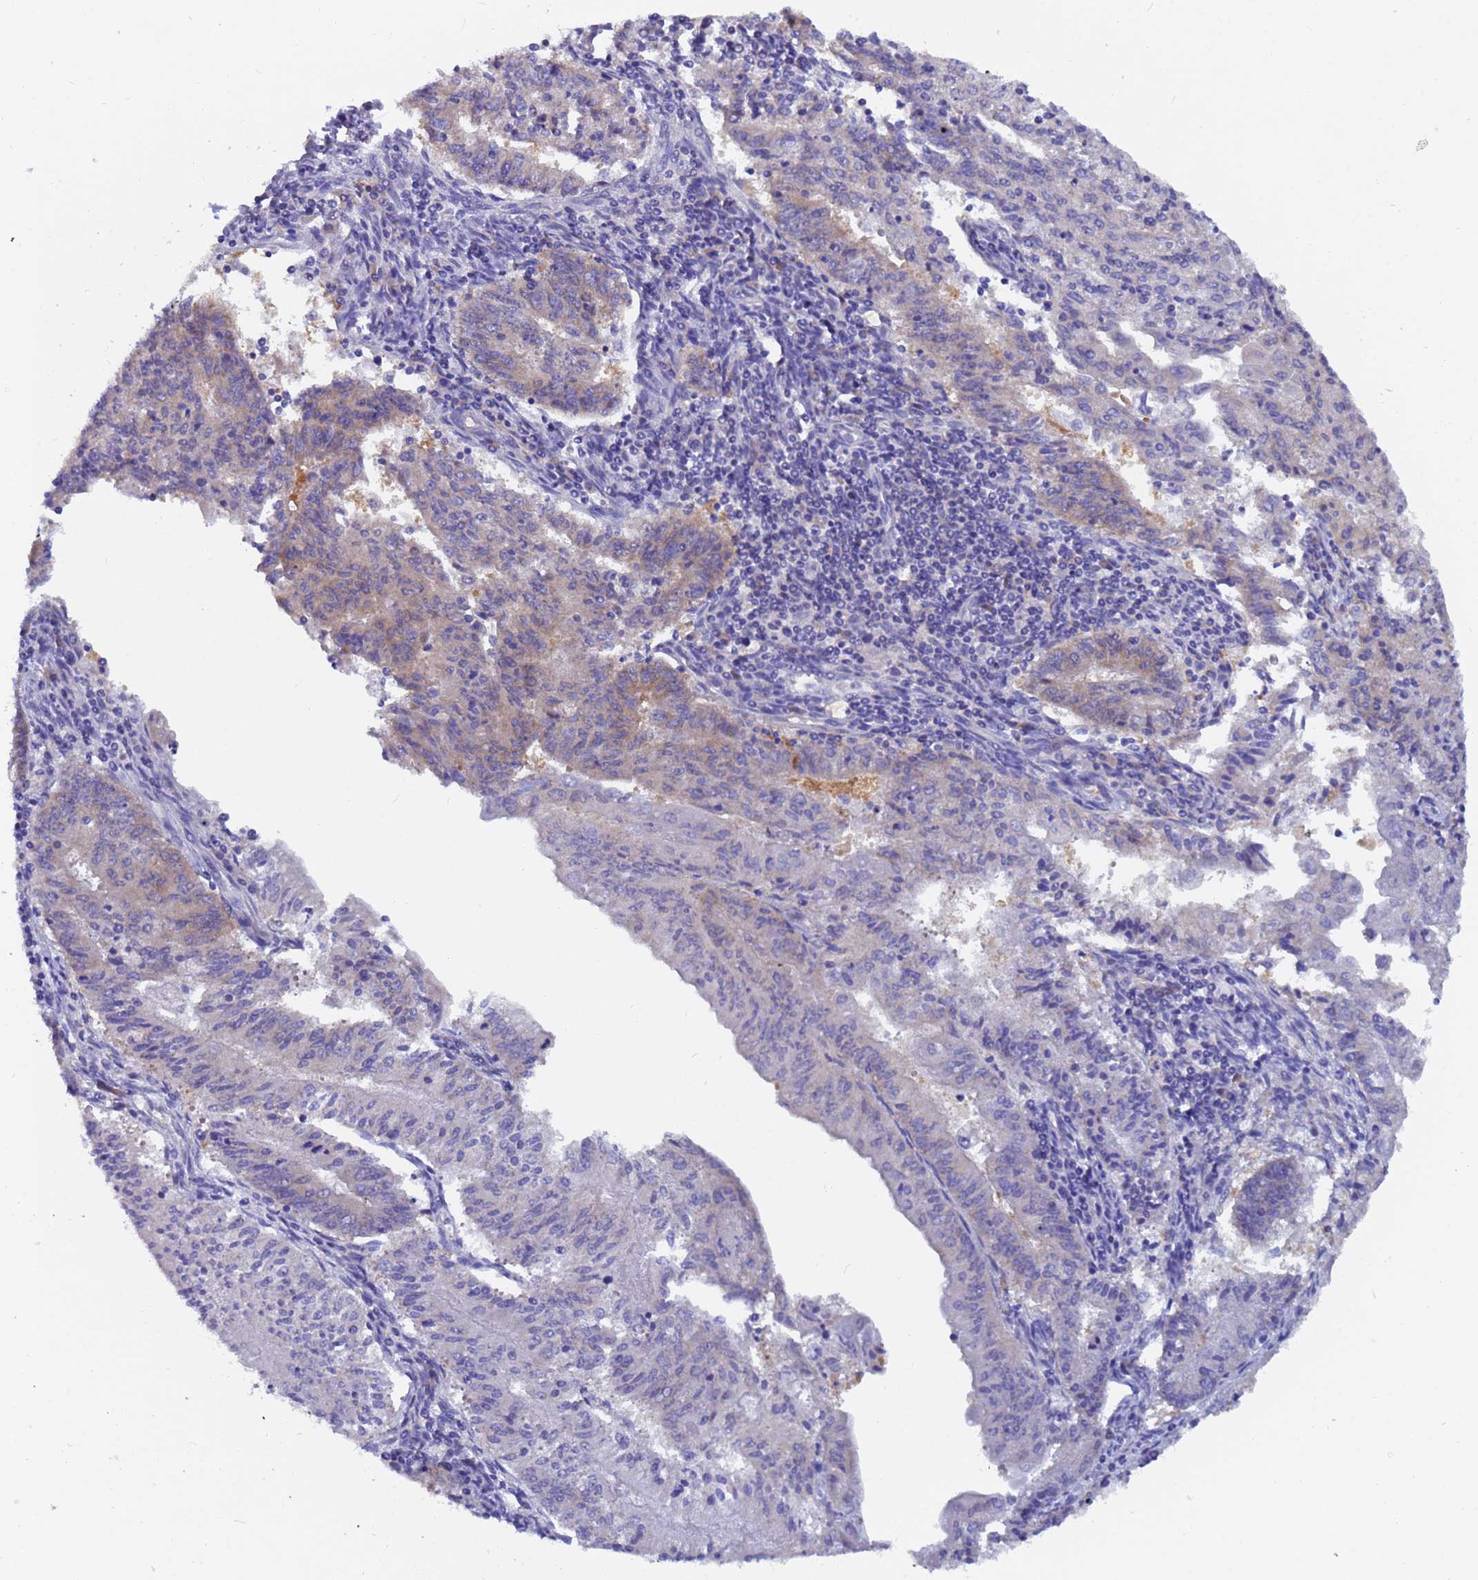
{"staining": {"intensity": "weak", "quantity": "<25%", "location": "cytoplasmic/membranous"}, "tissue": "endometrial cancer", "cell_type": "Tumor cells", "image_type": "cancer", "snomed": [{"axis": "morphology", "description": "Adenocarcinoma, NOS"}, {"axis": "topography", "description": "Endometrium"}], "caption": "Immunohistochemistry (IHC) of endometrial cancer (adenocarcinoma) reveals no expression in tumor cells.", "gene": "UBE2O", "patient": {"sex": "female", "age": 59}}